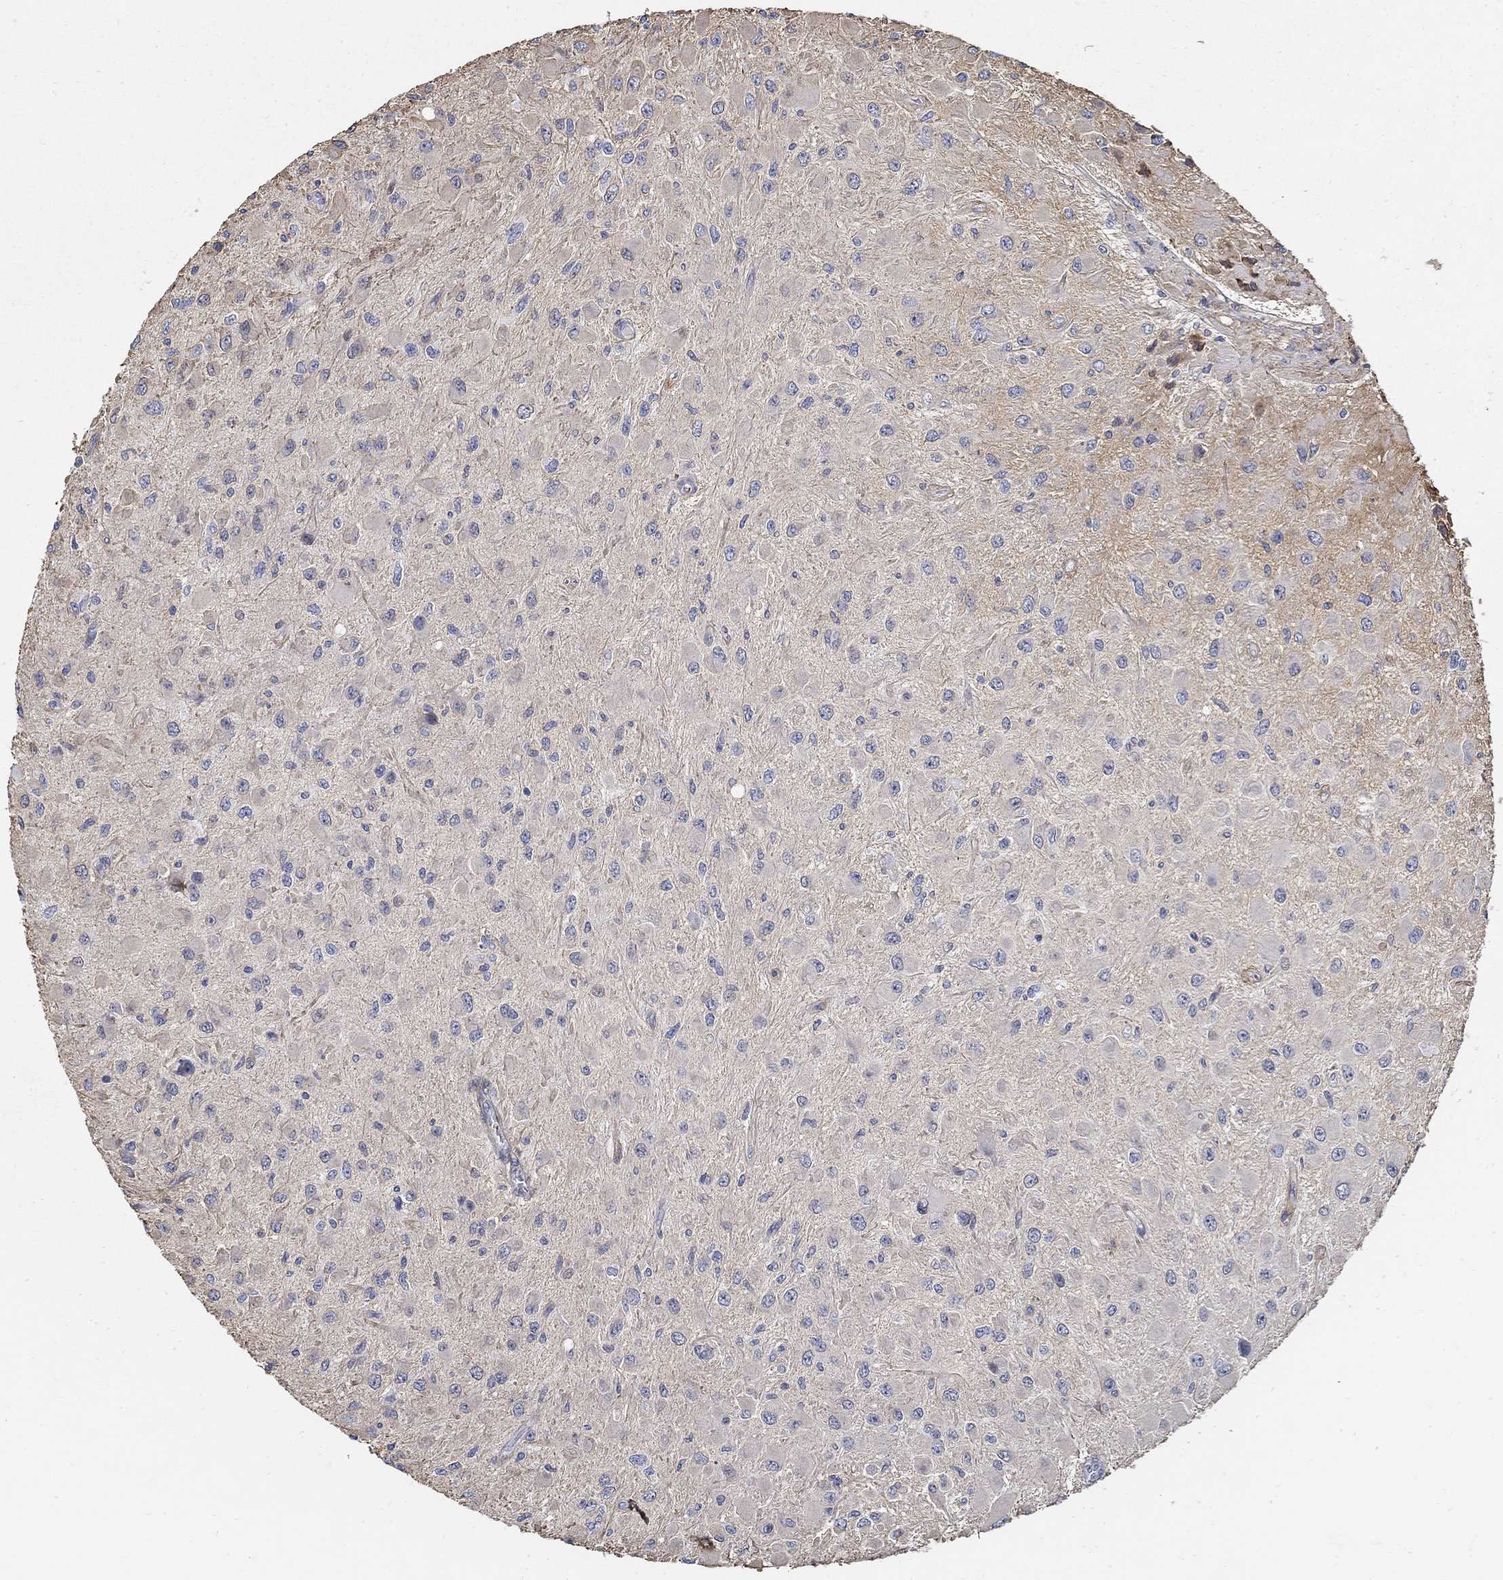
{"staining": {"intensity": "negative", "quantity": "none", "location": "none"}, "tissue": "glioma", "cell_type": "Tumor cells", "image_type": "cancer", "snomed": [{"axis": "morphology", "description": "Glioma, malignant, High grade"}, {"axis": "topography", "description": "Cerebral cortex"}], "caption": "An image of high-grade glioma (malignant) stained for a protein exhibits no brown staining in tumor cells.", "gene": "TGFBI", "patient": {"sex": "male", "age": 35}}